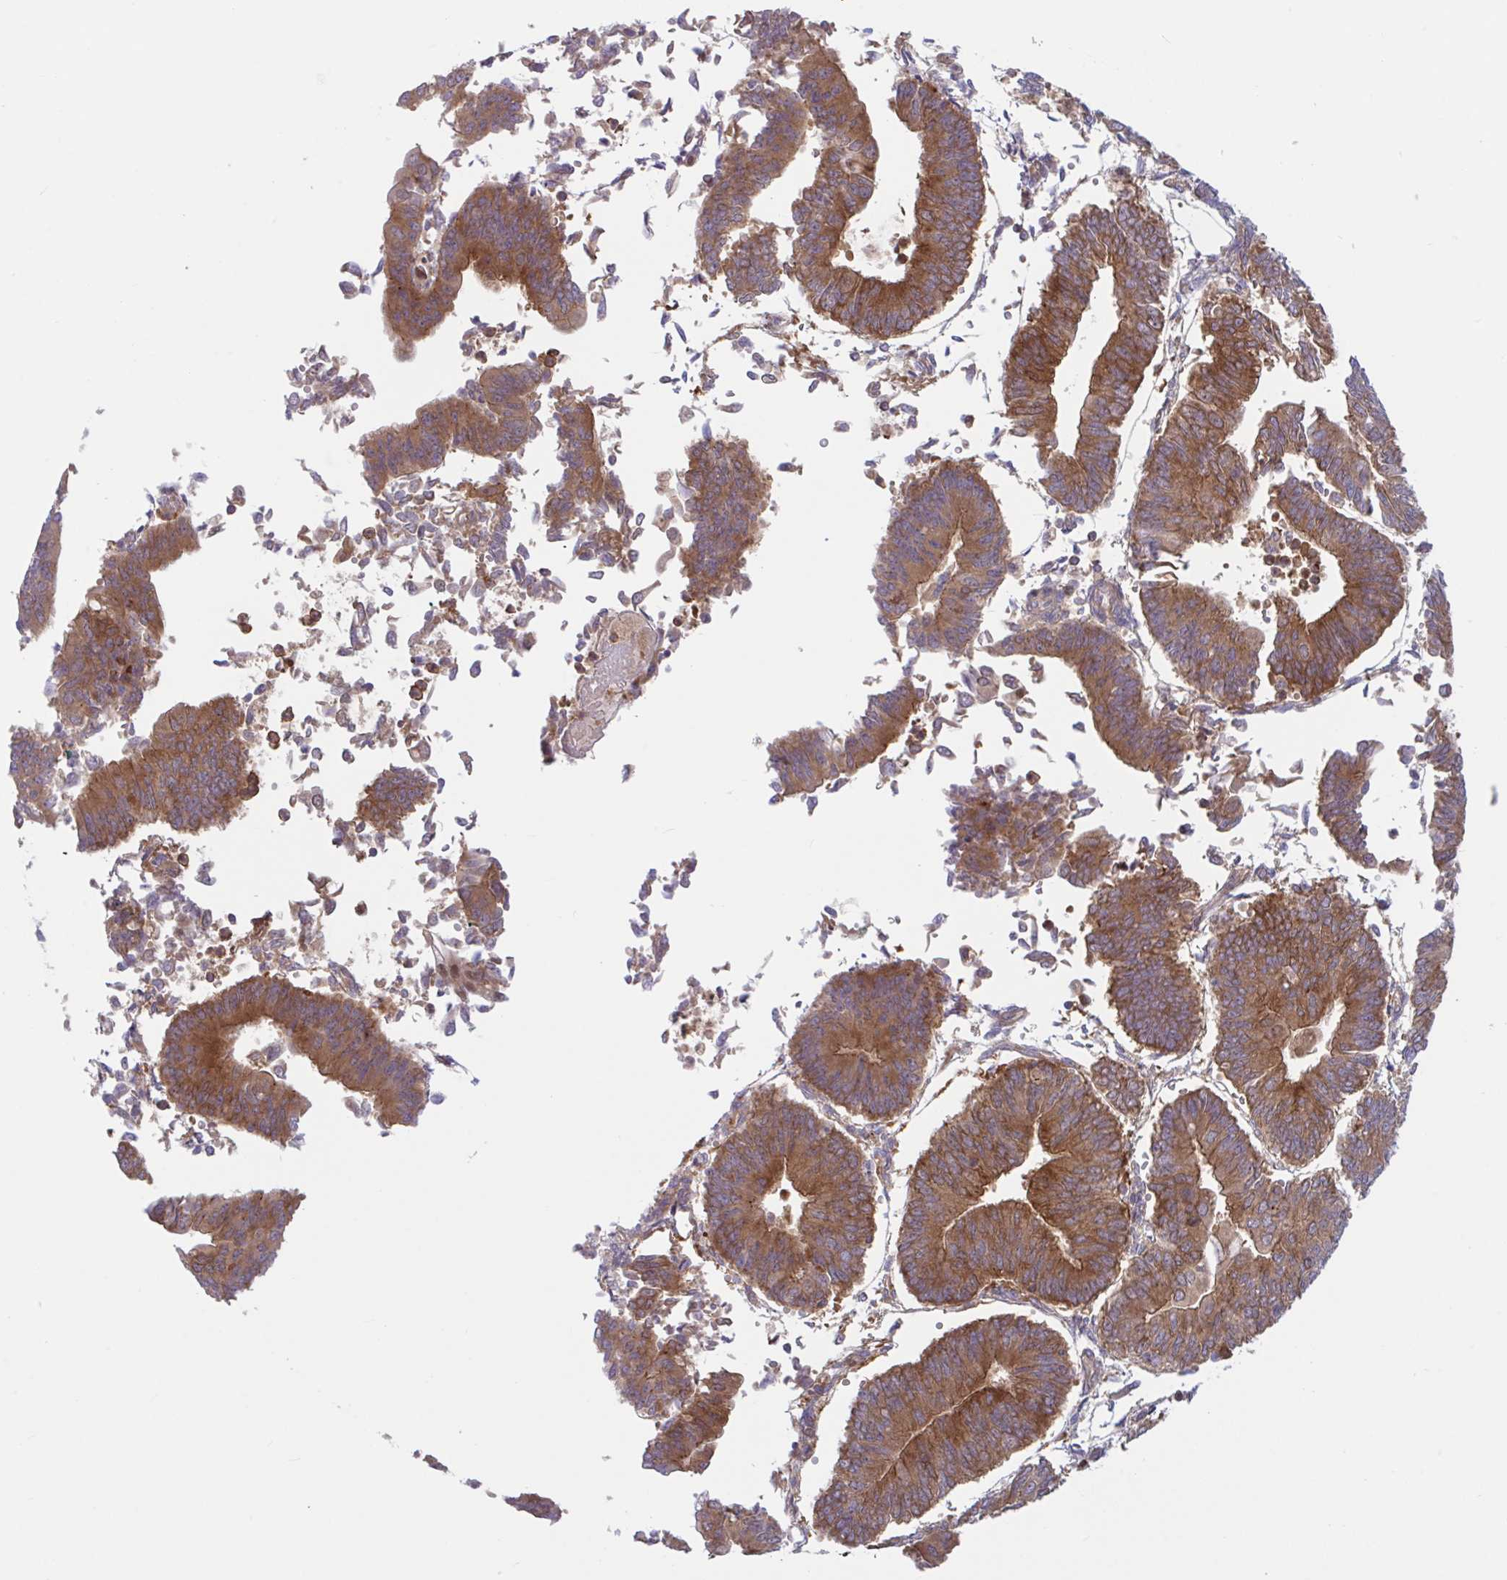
{"staining": {"intensity": "strong", "quantity": ">75%", "location": "cytoplasmic/membranous"}, "tissue": "endometrial cancer", "cell_type": "Tumor cells", "image_type": "cancer", "snomed": [{"axis": "morphology", "description": "Adenocarcinoma, NOS"}, {"axis": "topography", "description": "Endometrium"}], "caption": "Protein expression analysis of human endometrial cancer (adenocarcinoma) reveals strong cytoplasmic/membranous expression in about >75% of tumor cells.", "gene": "LMNTD2", "patient": {"sex": "female", "age": 65}}